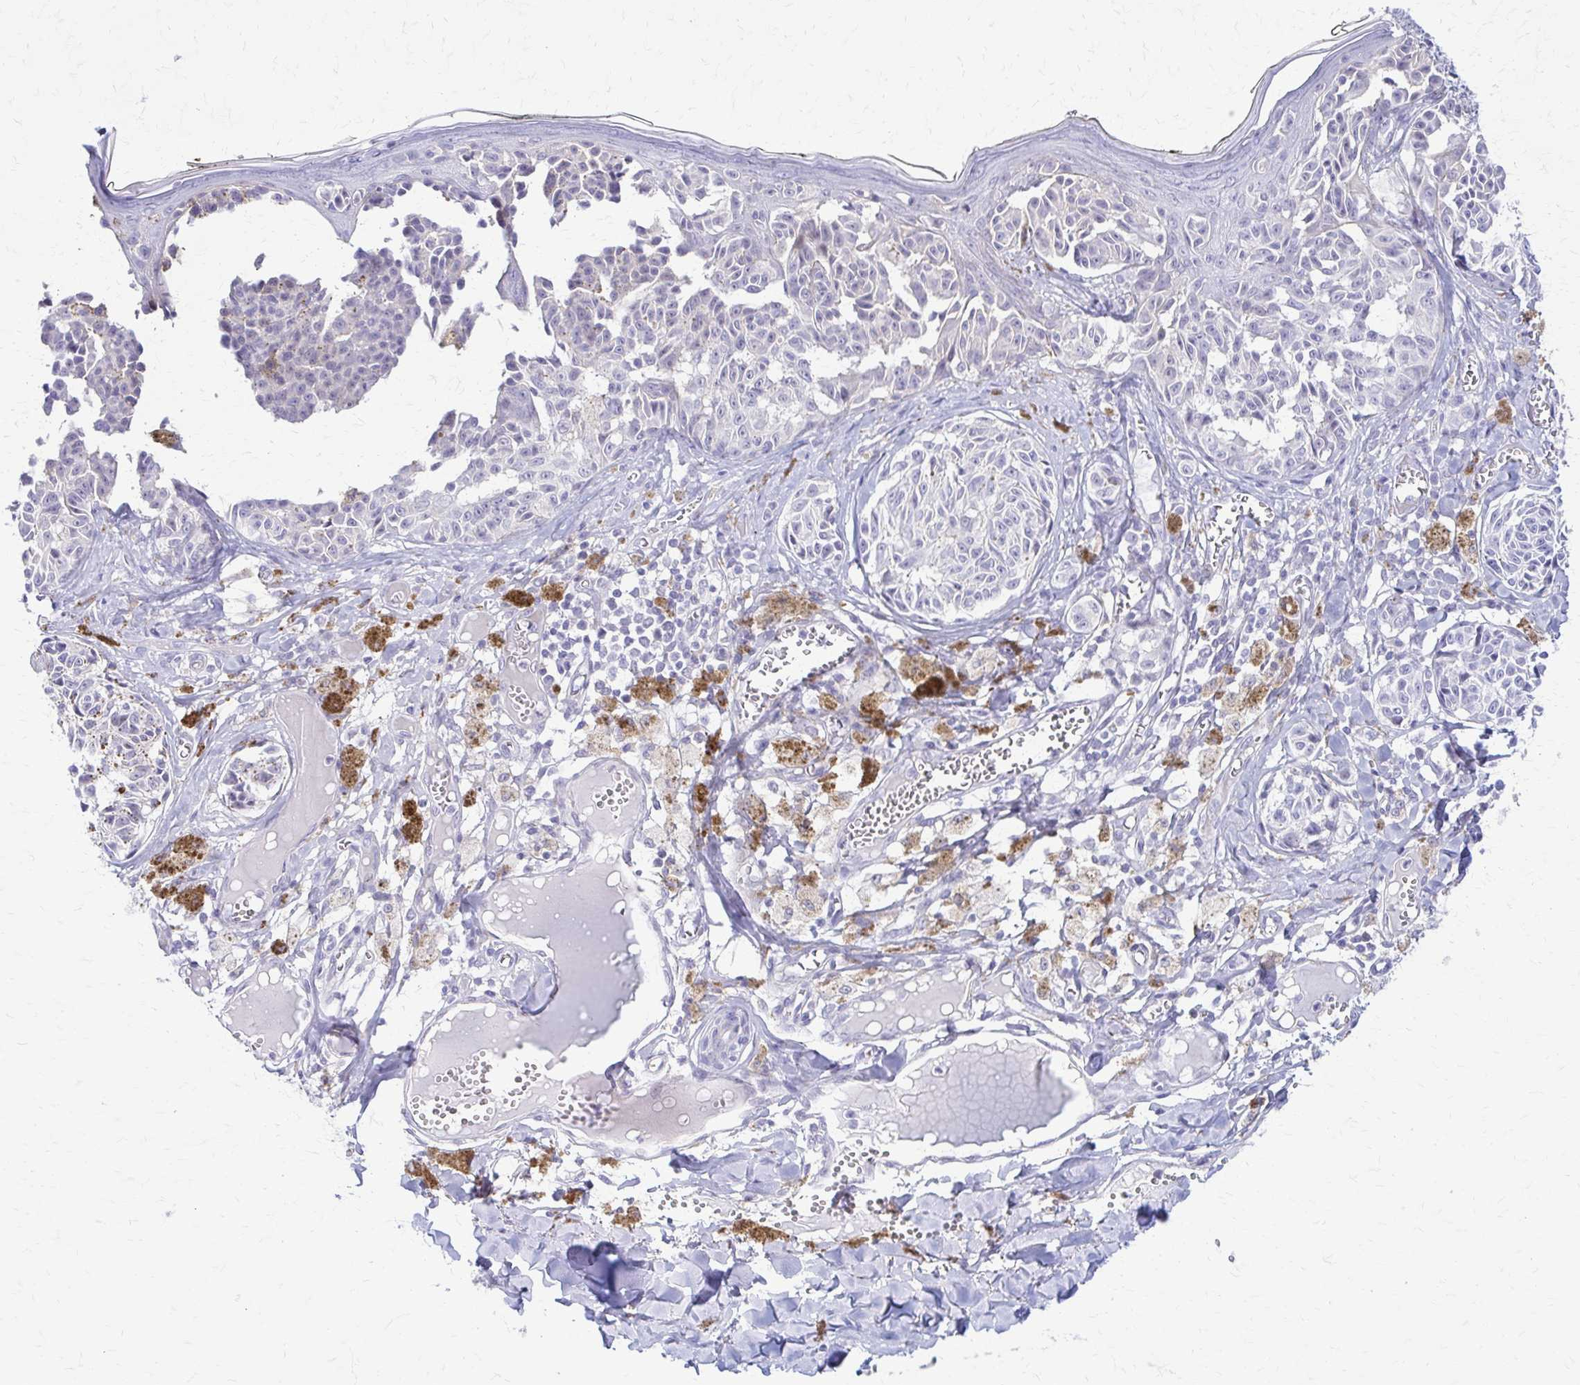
{"staining": {"intensity": "negative", "quantity": "none", "location": "none"}, "tissue": "melanoma", "cell_type": "Tumor cells", "image_type": "cancer", "snomed": [{"axis": "morphology", "description": "Malignant melanoma, NOS"}, {"axis": "topography", "description": "Skin"}], "caption": "Immunohistochemical staining of human malignant melanoma displays no significant positivity in tumor cells.", "gene": "RHOBTB2", "patient": {"sex": "female", "age": 43}}